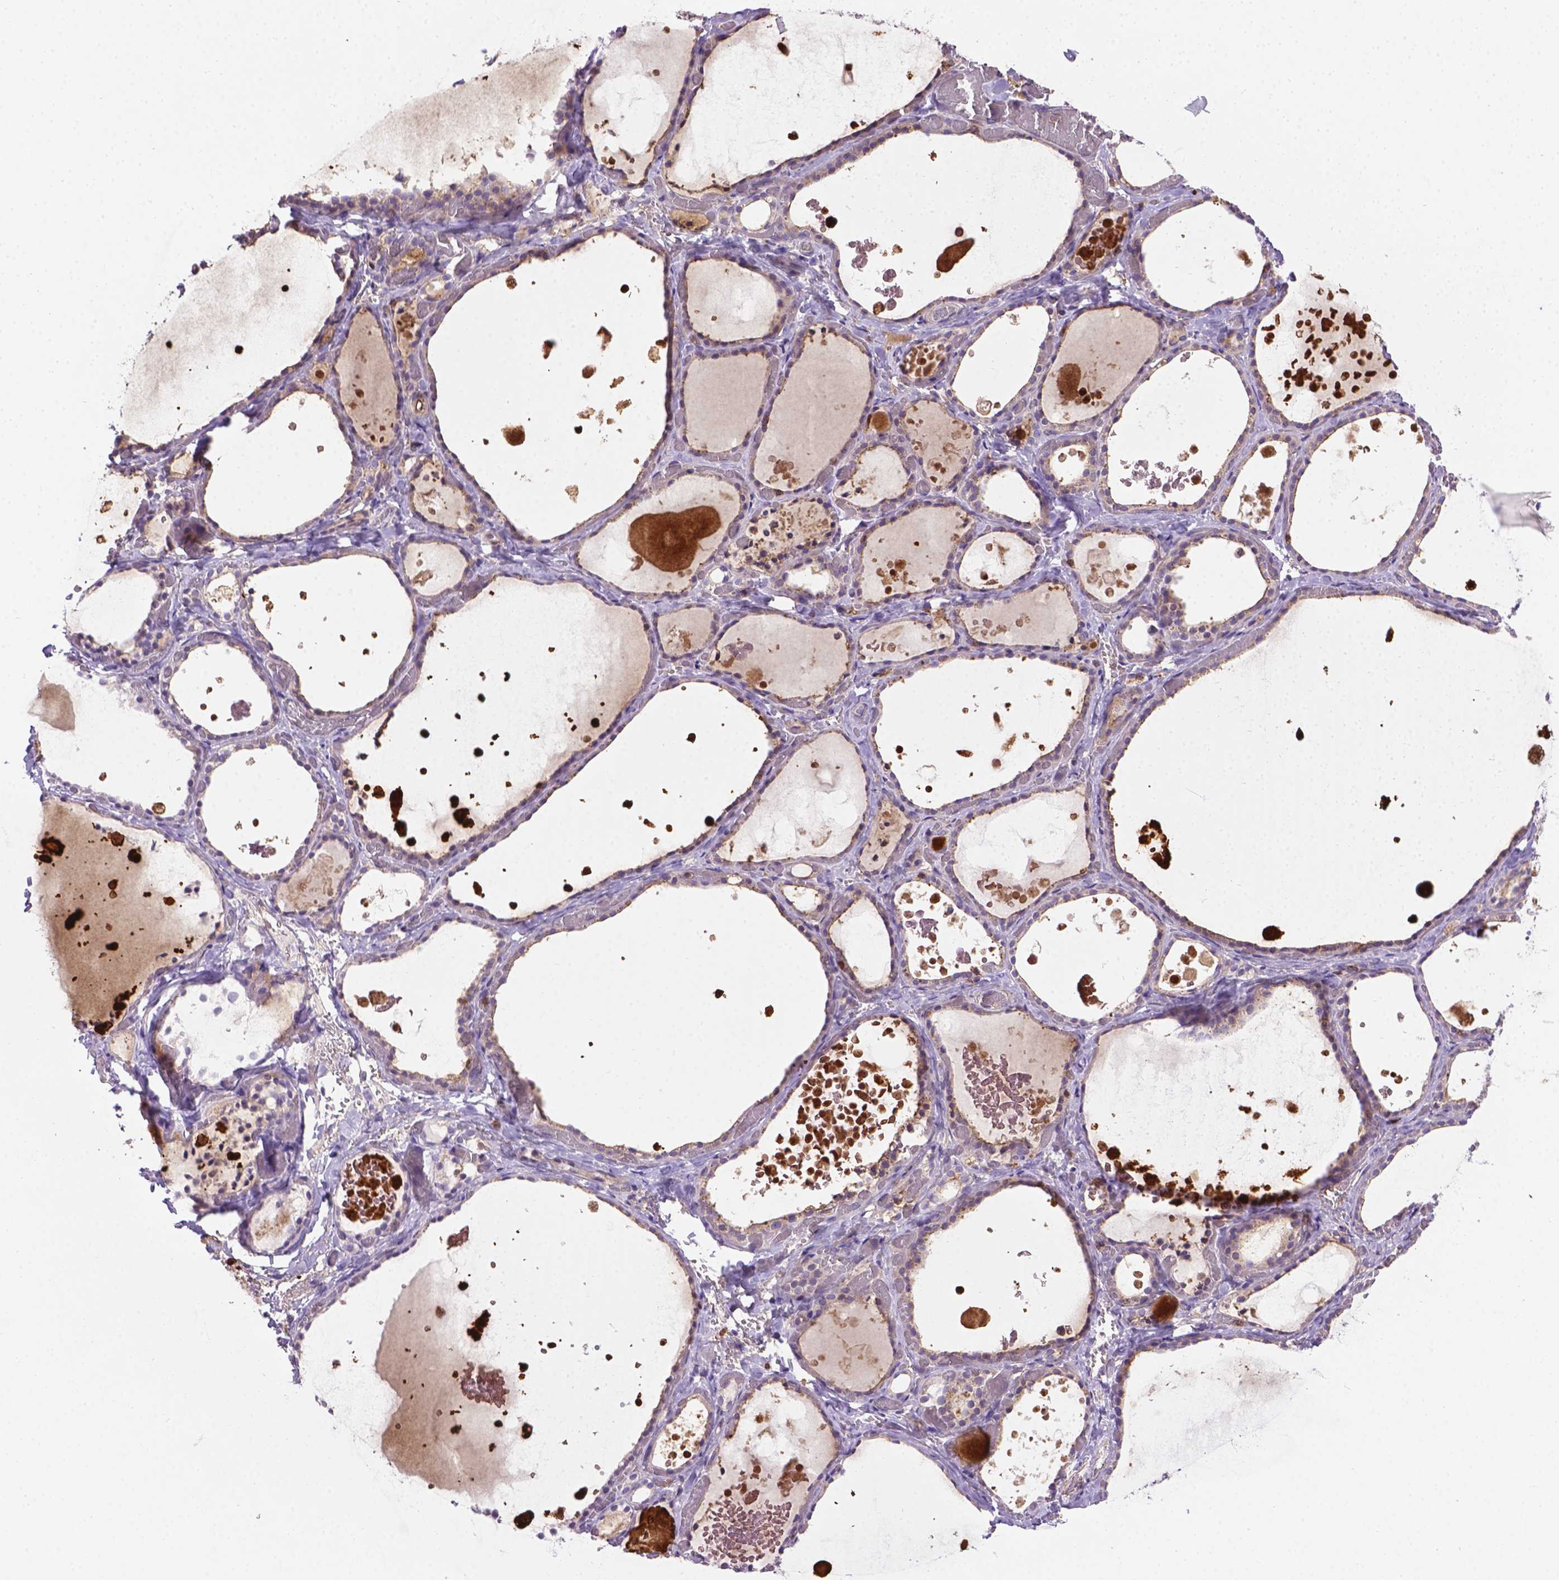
{"staining": {"intensity": "negative", "quantity": "none", "location": "none"}, "tissue": "thyroid gland", "cell_type": "Glandular cells", "image_type": "normal", "snomed": [{"axis": "morphology", "description": "Normal tissue, NOS"}, {"axis": "topography", "description": "Thyroid gland"}], "caption": "Immunohistochemistry histopathology image of normal thyroid gland: thyroid gland stained with DAB shows no significant protein positivity in glandular cells.", "gene": "ACAD10", "patient": {"sex": "female", "age": 56}}